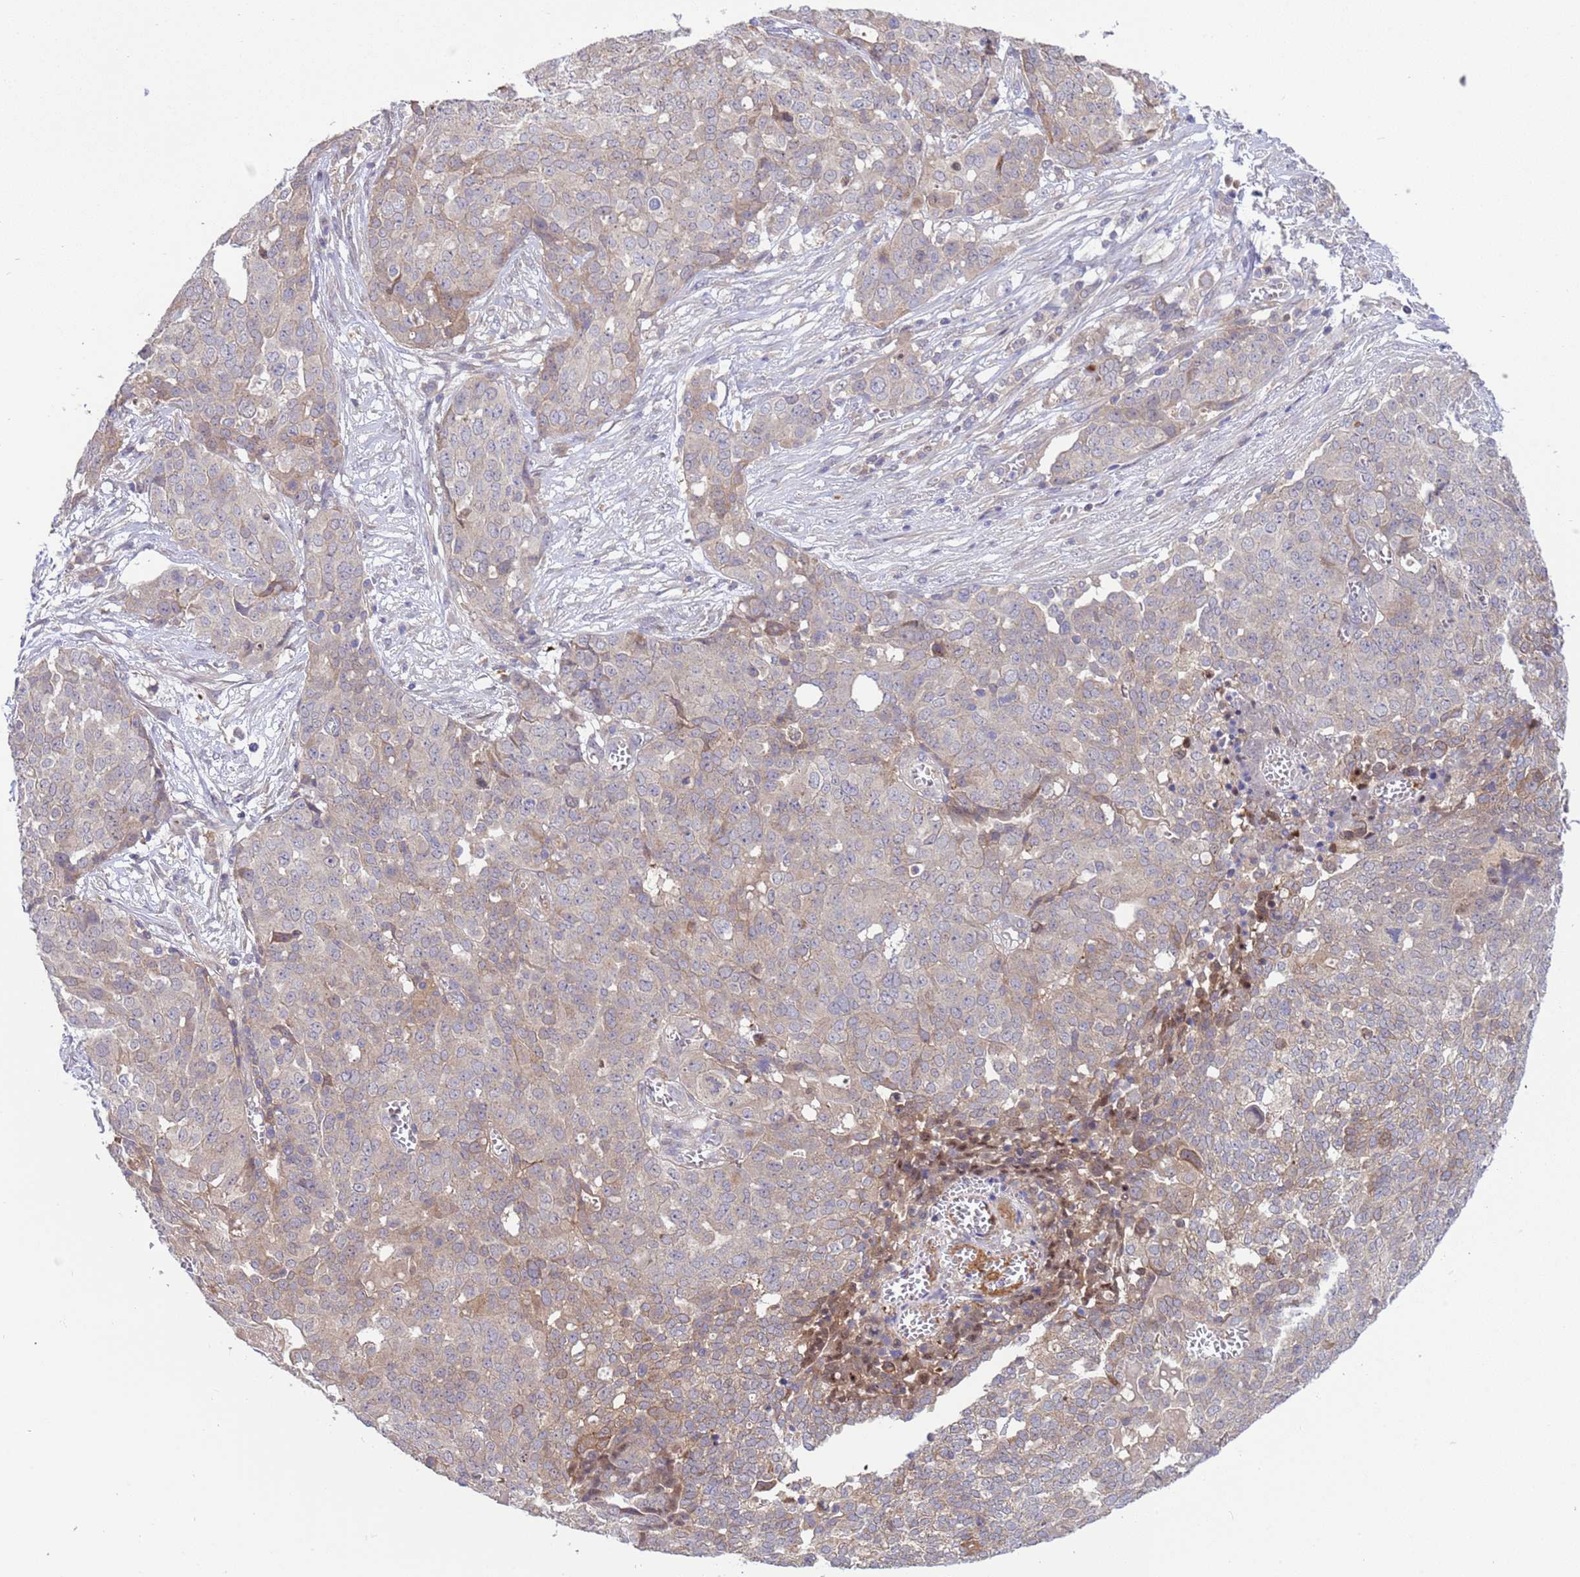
{"staining": {"intensity": "weak", "quantity": "<25%", "location": "cytoplasmic/membranous"}, "tissue": "ovarian cancer", "cell_type": "Tumor cells", "image_type": "cancer", "snomed": [{"axis": "morphology", "description": "Cystadenocarcinoma, serous, NOS"}, {"axis": "topography", "description": "Soft tissue"}, {"axis": "topography", "description": "Ovary"}], "caption": "DAB (3,3'-diaminobenzidine) immunohistochemical staining of human serous cystadenocarcinoma (ovarian) displays no significant positivity in tumor cells.", "gene": "GJA10", "patient": {"sex": "female", "age": 57}}